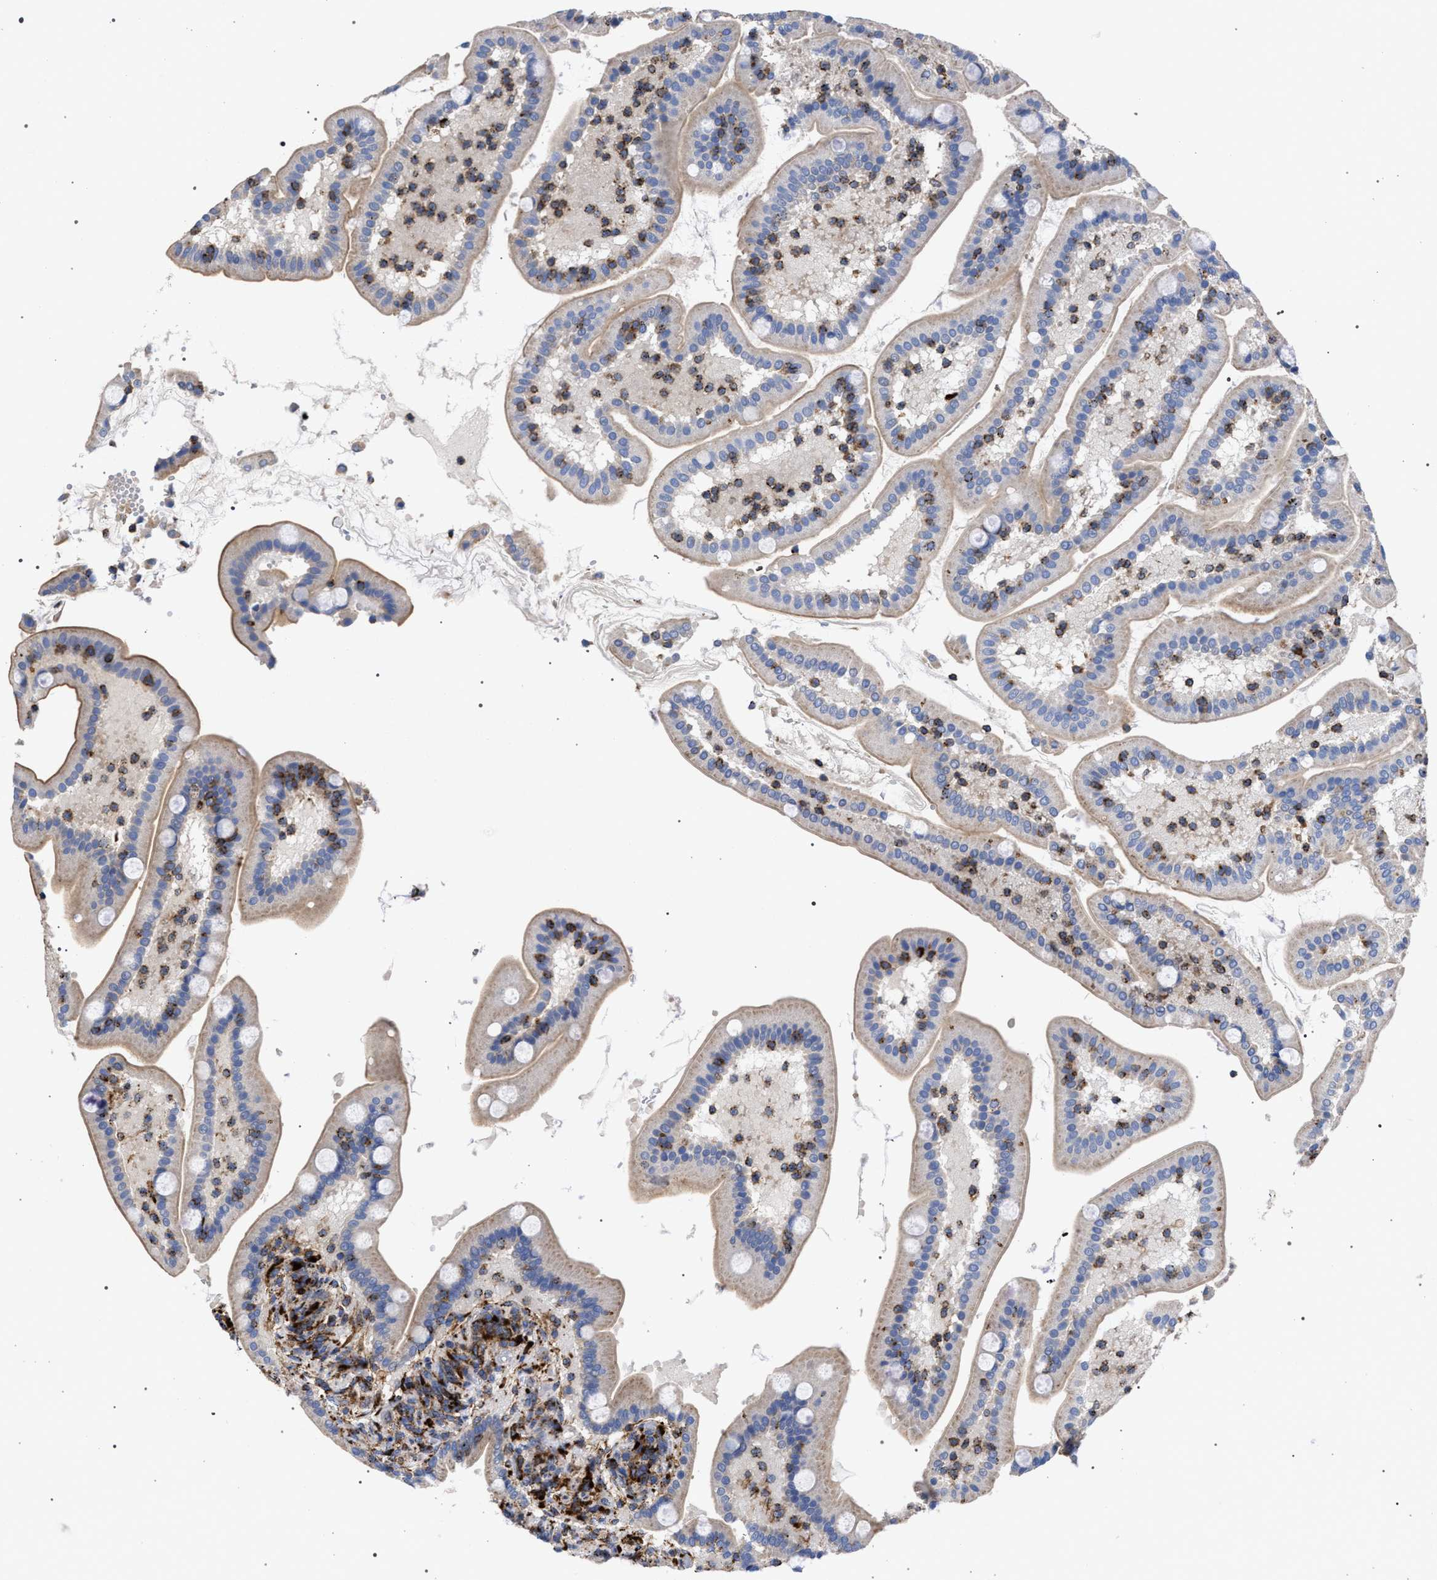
{"staining": {"intensity": "weak", "quantity": ">75%", "location": "cytoplasmic/membranous"}, "tissue": "duodenum", "cell_type": "Glandular cells", "image_type": "normal", "snomed": [{"axis": "morphology", "description": "Normal tissue, NOS"}, {"axis": "topography", "description": "Duodenum"}], "caption": "A brown stain labels weak cytoplasmic/membranous positivity of a protein in glandular cells of unremarkable duodenum.", "gene": "PPT1", "patient": {"sex": "male", "age": 54}}